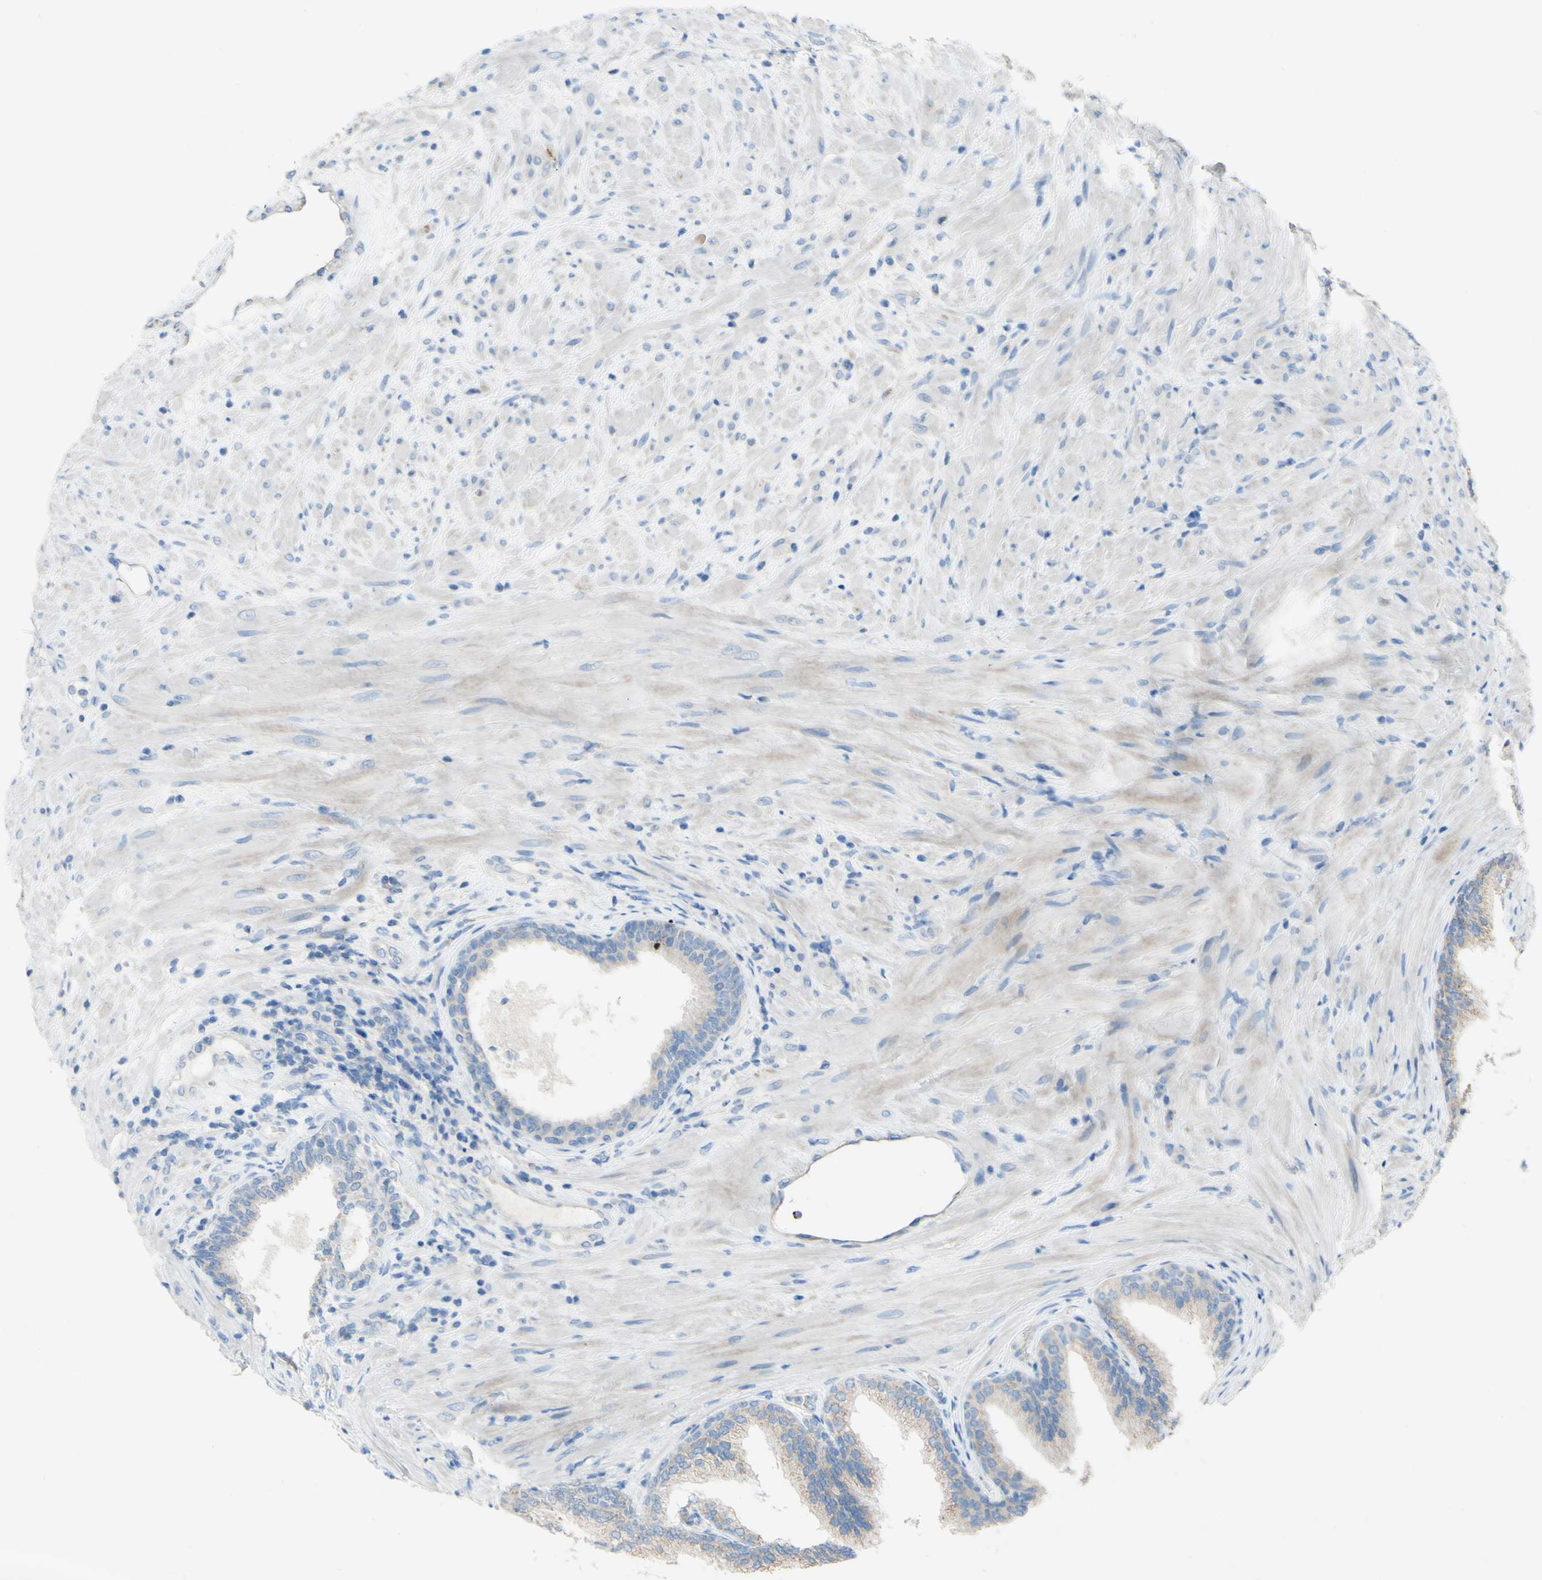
{"staining": {"intensity": "negative", "quantity": "none", "location": "none"}, "tissue": "prostate", "cell_type": "Glandular cells", "image_type": "normal", "snomed": [{"axis": "morphology", "description": "Normal tissue, NOS"}, {"axis": "topography", "description": "Prostate"}], "caption": "DAB (3,3'-diaminobenzidine) immunohistochemical staining of normal prostate demonstrates no significant staining in glandular cells. The staining was performed using DAB to visualize the protein expression in brown, while the nuclei were stained in blue with hematoxylin (Magnification: 20x).", "gene": "ACADL", "patient": {"sex": "male", "age": 76}}